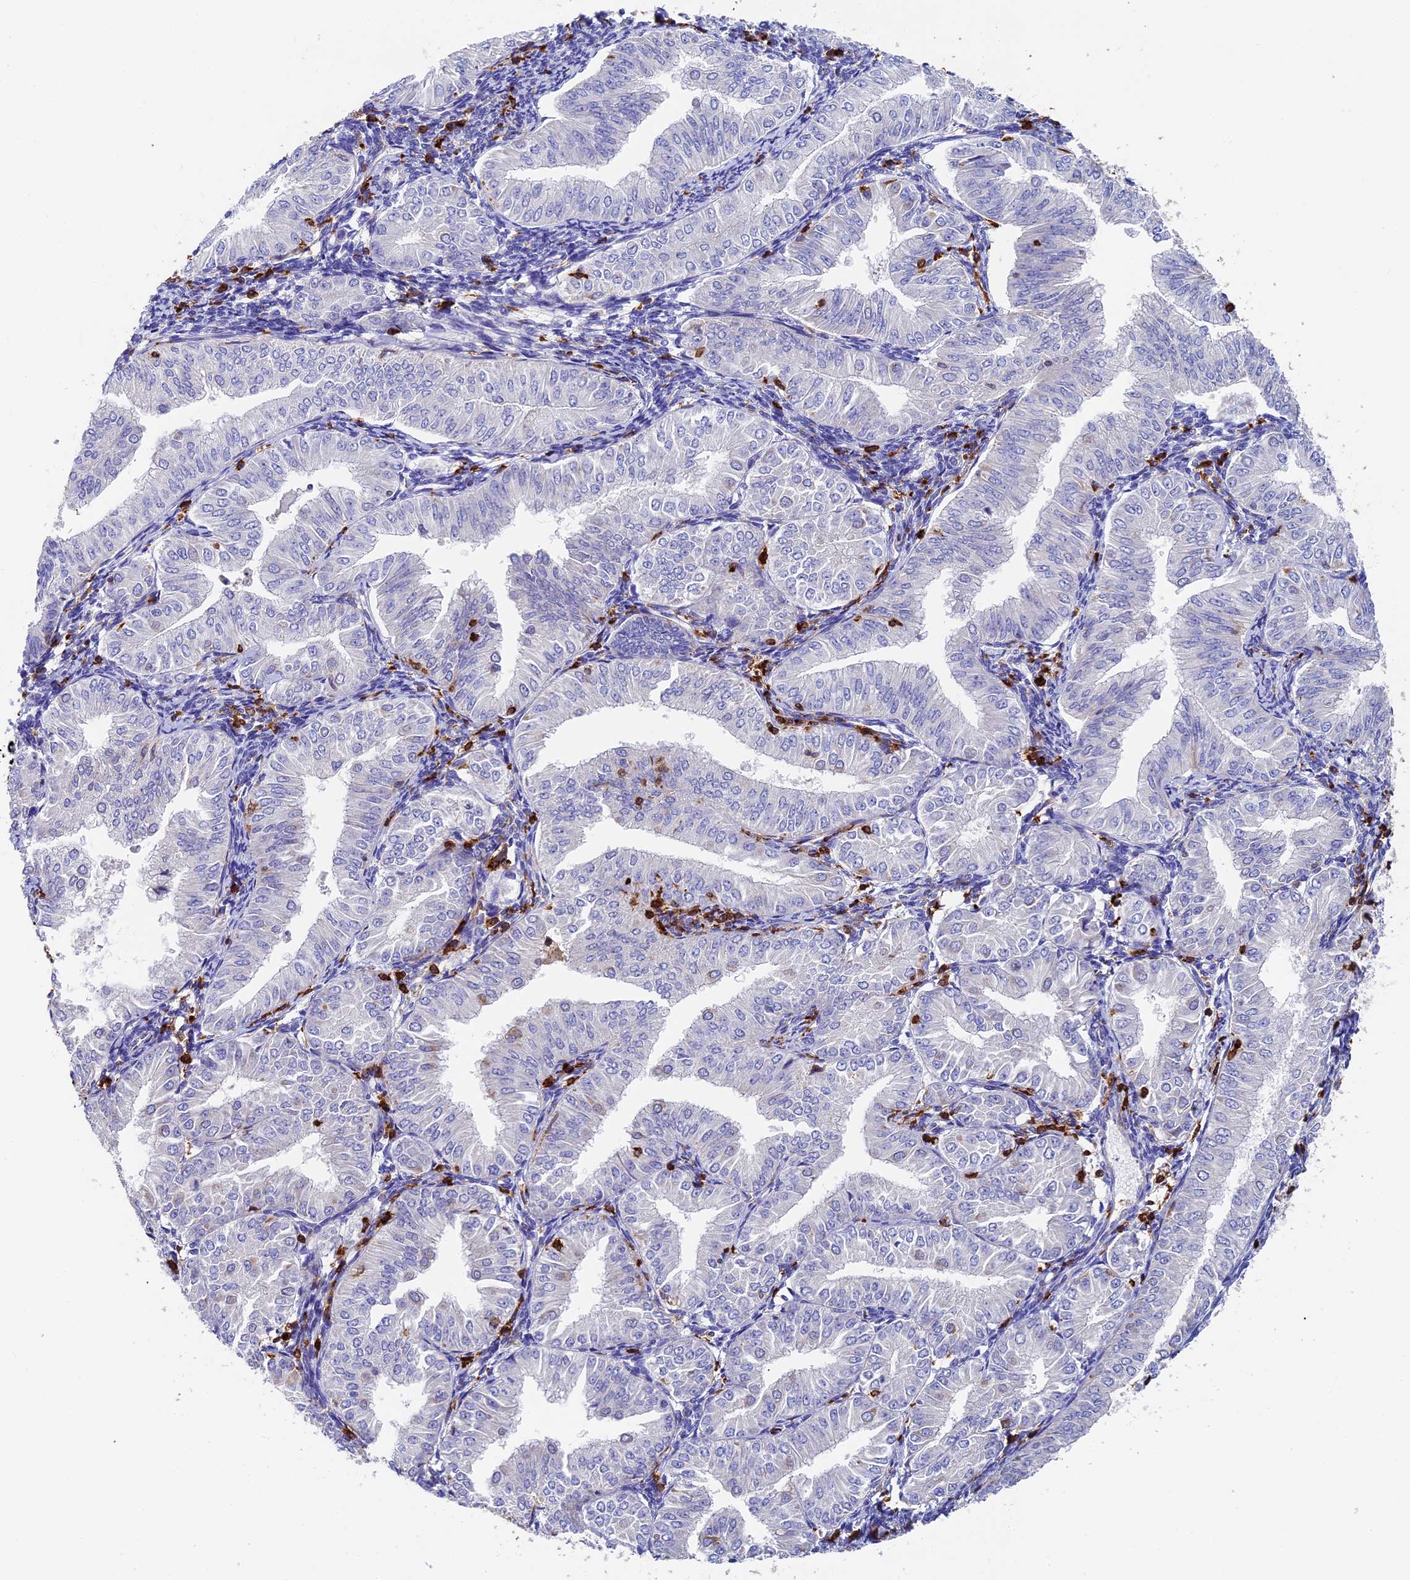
{"staining": {"intensity": "negative", "quantity": "none", "location": "none"}, "tissue": "endometrial cancer", "cell_type": "Tumor cells", "image_type": "cancer", "snomed": [{"axis": "morphology", "description": "Normal tissue, NOS"}, {"axis": "morphology", "description": "Adenocarcinoma, NOS"}, {"axis": "topography", "description": "Endometrium"}], "caption": "Immunohistochemistry (IHC) of endometrial cancer displays no expression in tumor cells.", "gene": "ADAT1", "patient": {"sex": "female", "age": 53}}